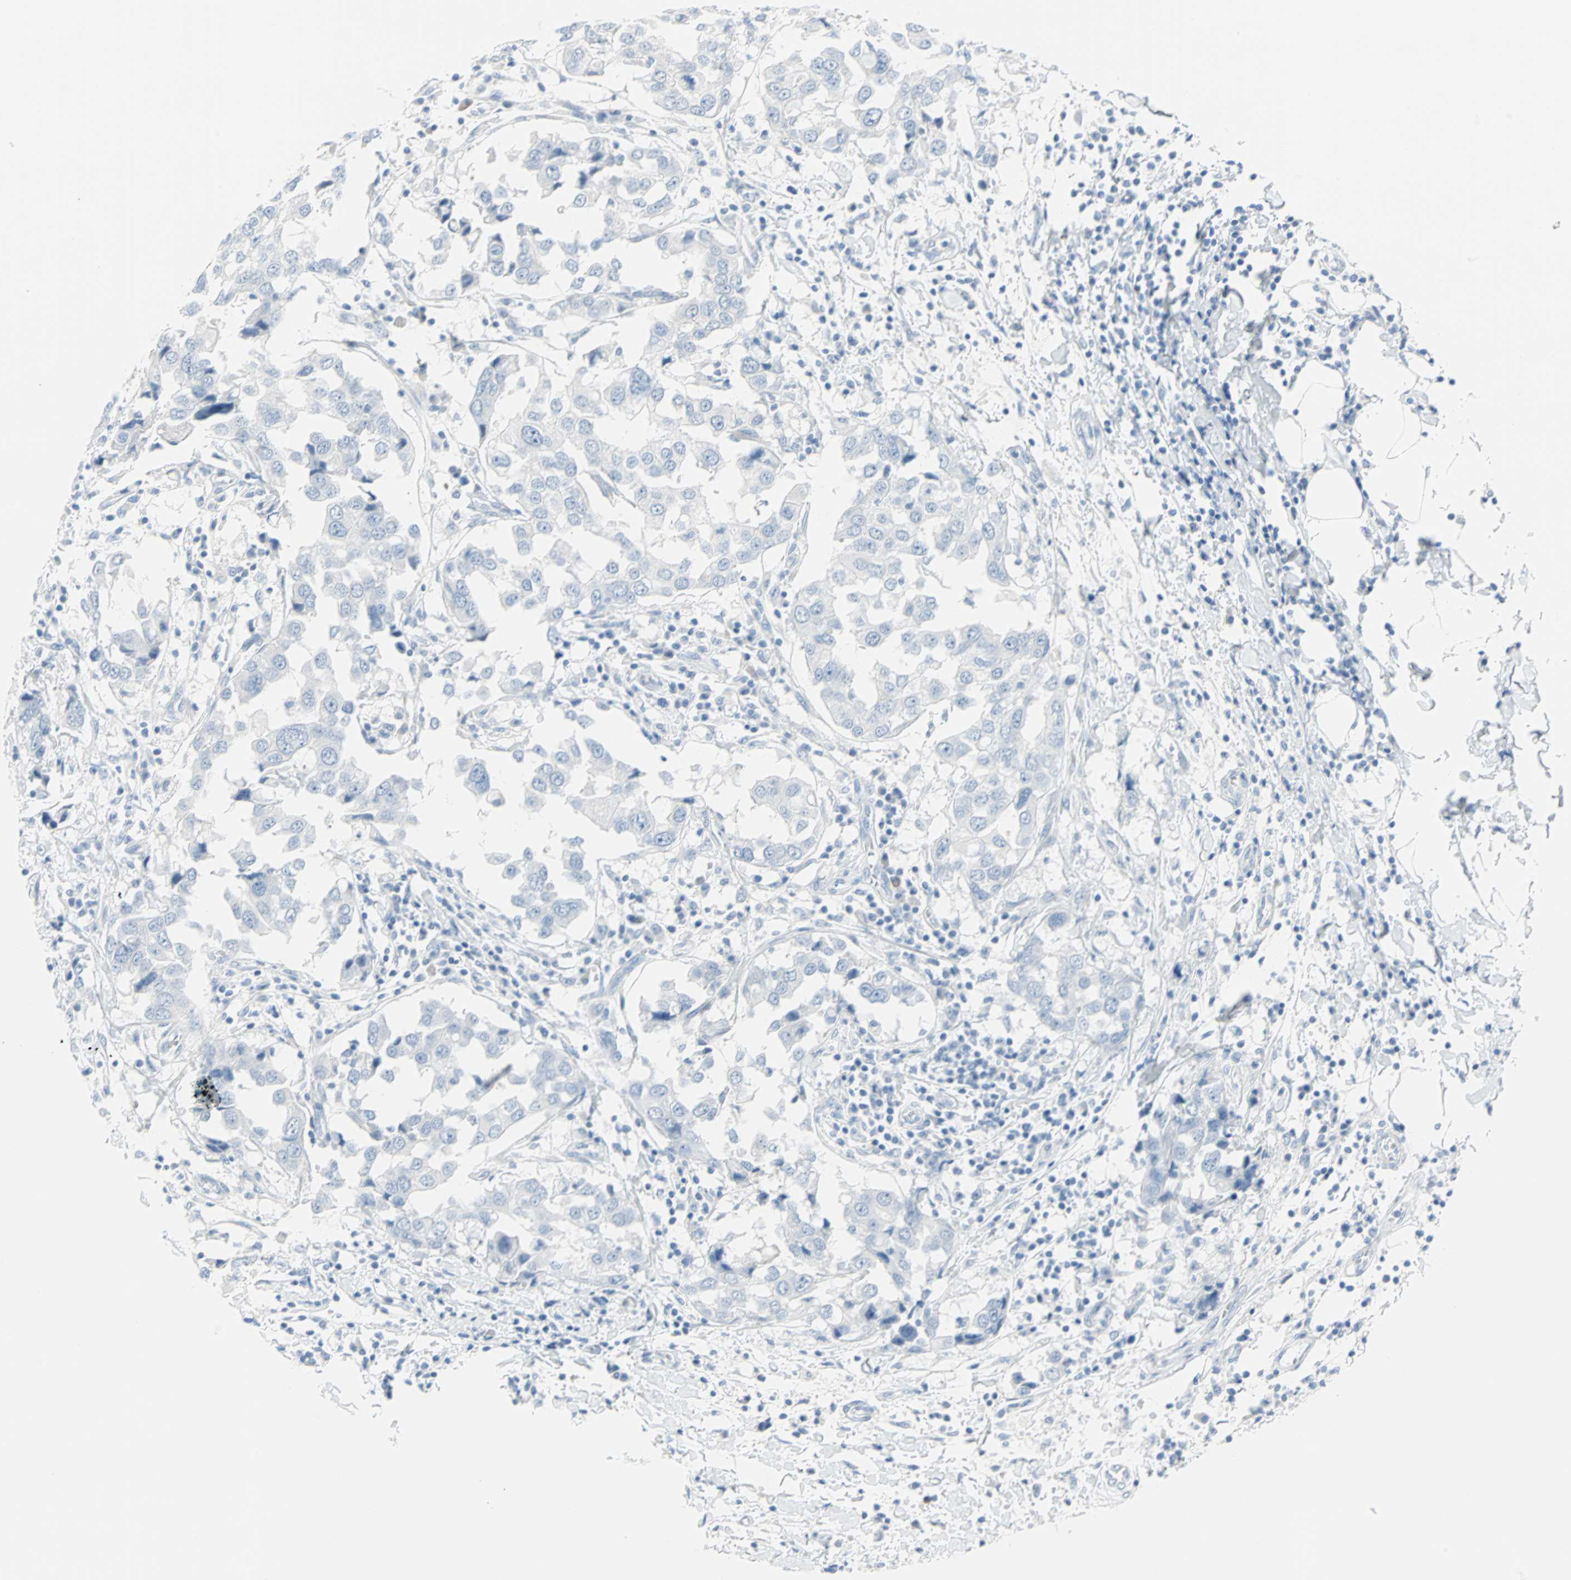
{"staining": {"intensity": "negative", "quantity": "none", "location": "none"}, "tissue": "breast cancer", "cell_type": "Tumor cells", "image_type": "cancer", "snomed": [{"axis": "morphology", "description": "Duct carcinoma"}, {"axis": "topography", "description": "Breast"}], "caption": "Breast cancer stained for a protein using immunohistochemistry (IHC) reveals no staining tumor cells.", "gene": "STX1A", "patient": {"sex": "female", "age": 27}}